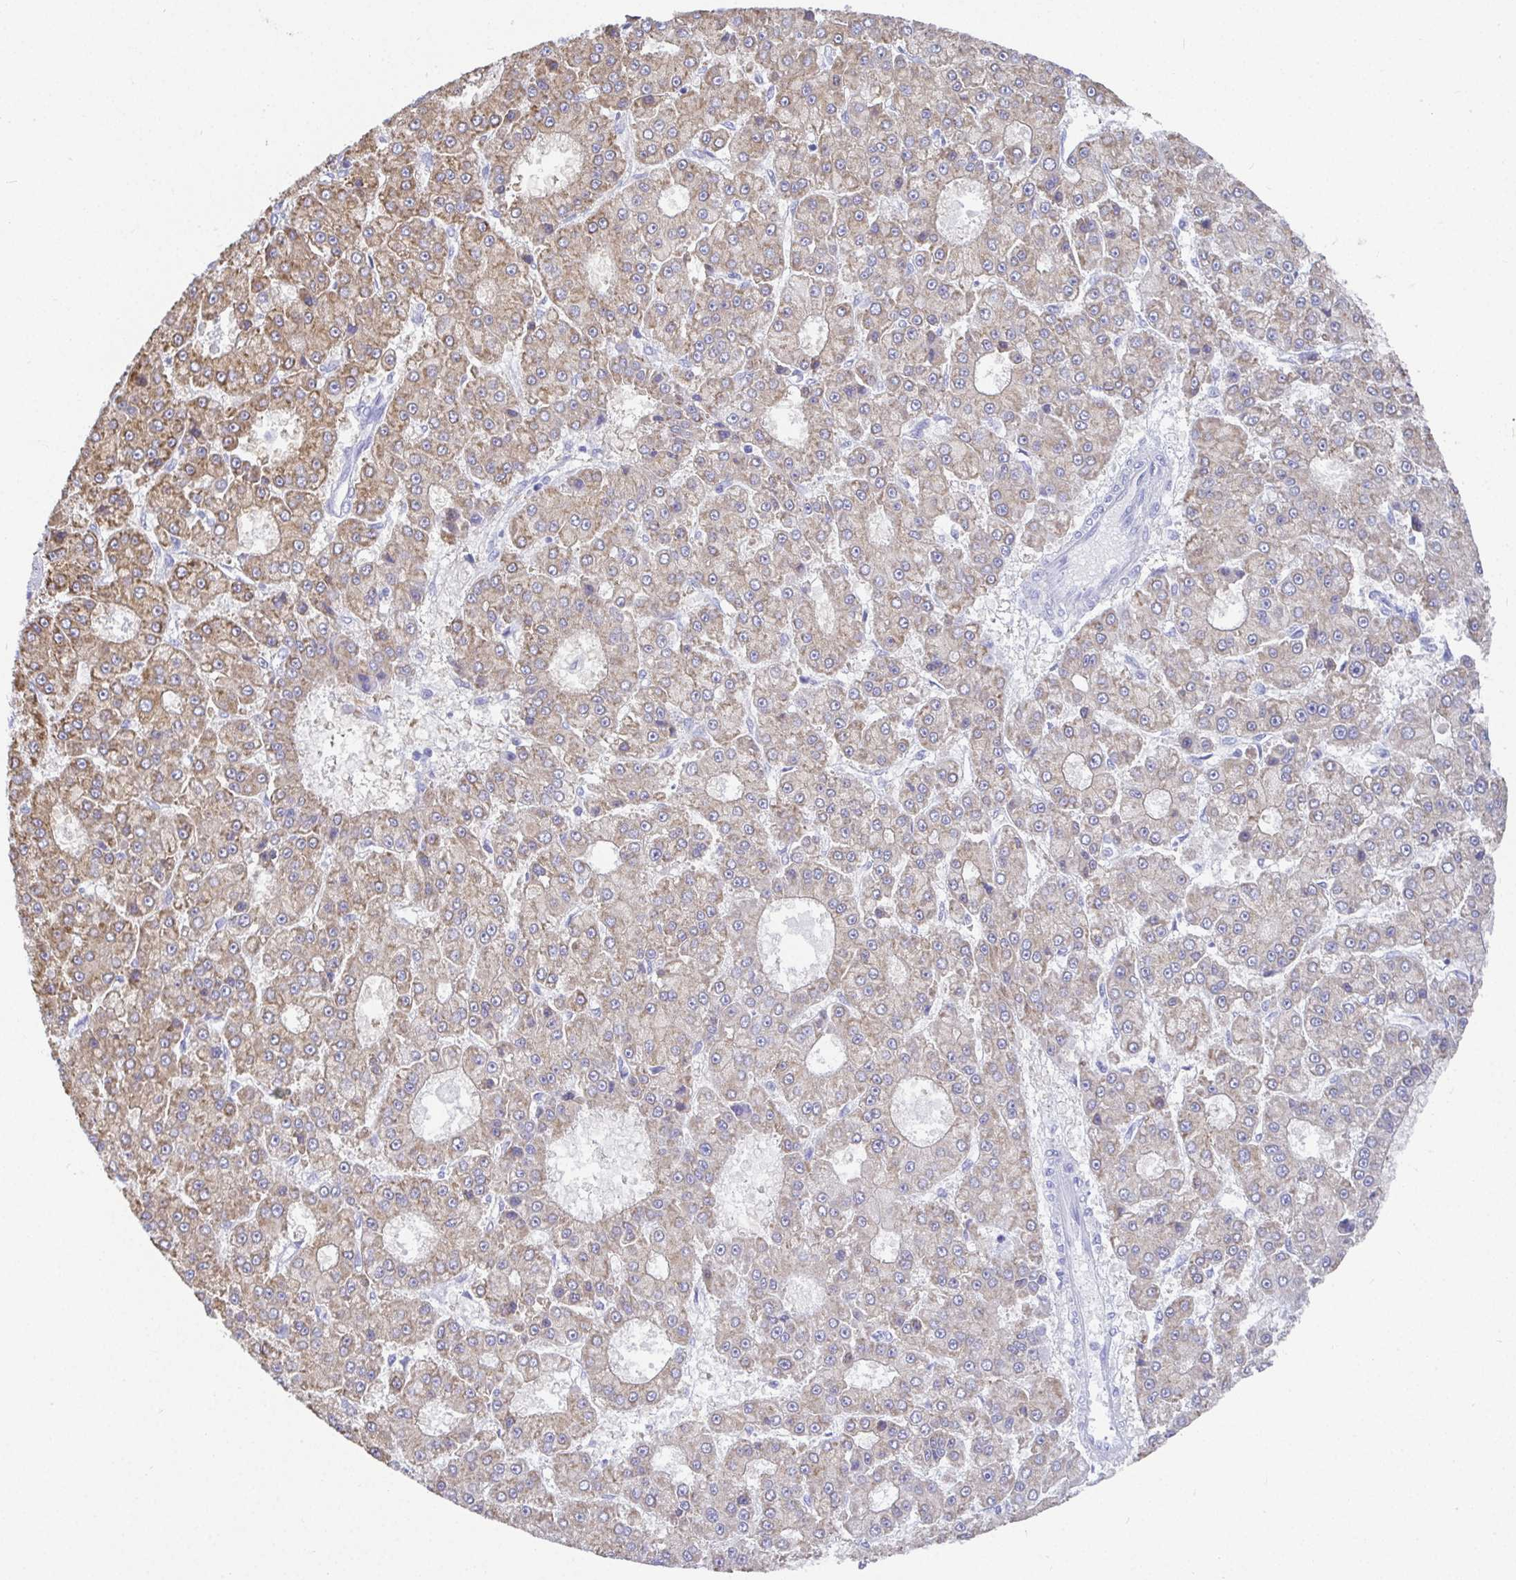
{"staining": {"intensity": "weak", "quantity": ">75%", "location": "cytoplasmic/membranous"}, "tissue": "liver cancer", "cell_type": "Tumor cells", "image_type": "cancer", "snomed": [{"axis": "morphology", "description": "Carcinoma, Hepatocellular, NOS"}, {"axis": "topography", "description": "Liver"}], "caption": "Immunohistochemistry (IHC) histopathology image of human hepatocellular carcinoma (liver) stained for a protein (brown), which shows low levels of weak cytoplasmic/membranous expression in about >75% of tumor cells.", "gene": "TMEM241", "patient": {"sex": "male", "age": 70}}